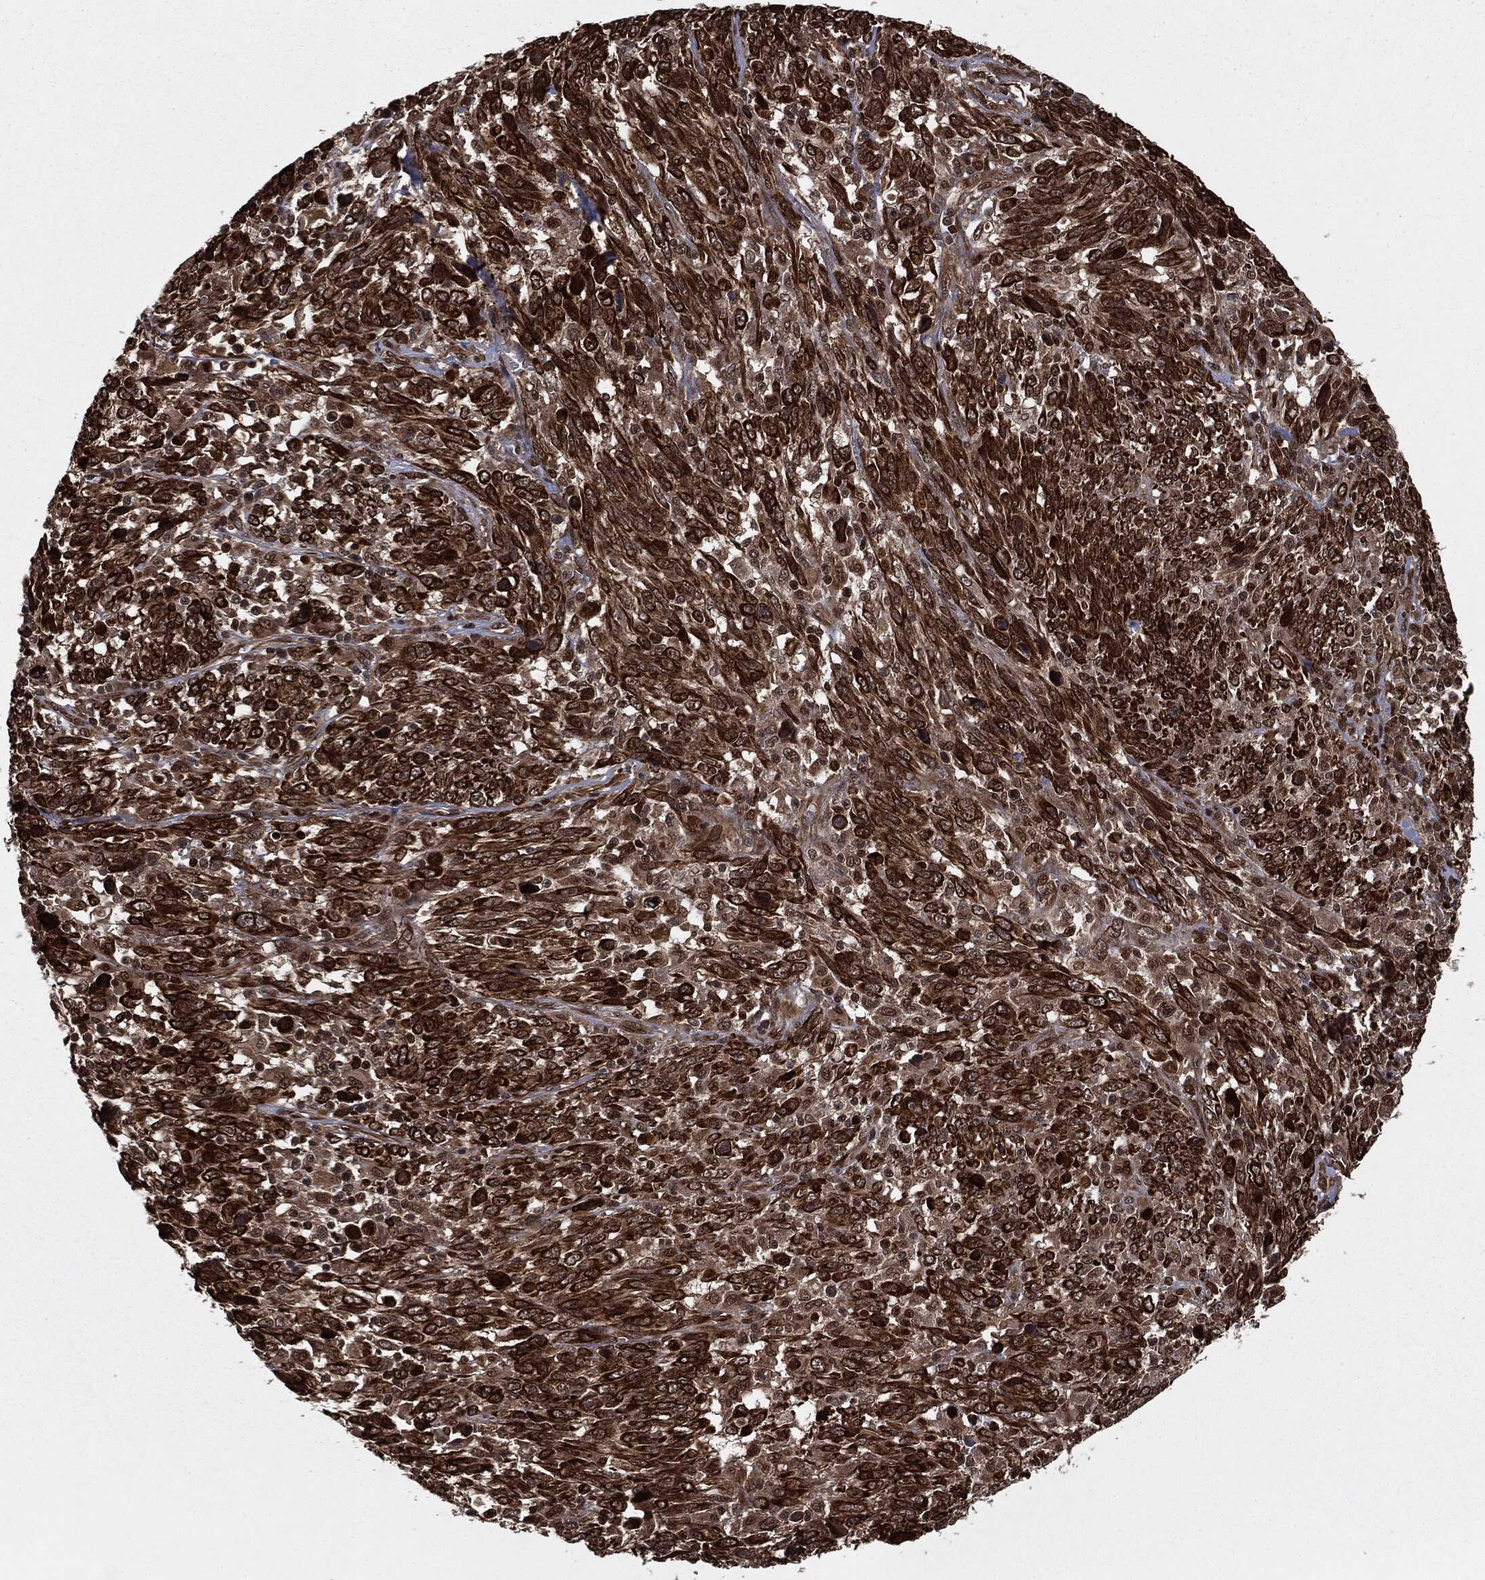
{"staining": {"intensity": "strong", "quantity": ">75%", "location": "cytoplasmic/membranous"}, "tissue": "melanoma", "cell_type": "Tumor cells", "image_type": "cancer", "snomed": [{"axis": "morphology", "description": "Malignant melanoma, NOS"}, {"axis": "topography", "description": "Skin"}], "caption": "An immunohistochemistry histopathology image of tumor tissue is shown. Protein staining in brown highlights strong cytoplasmic/membranous positivity in melanoma within tumor cells. Using DAB (3,3'-diaminobenzidine) (brown) and hematoxylin (blue) stains, captured at high magnification using brightfield microscopy.", "gene": "RANBP9", "patient": {"sex": "female", "age": 91}}